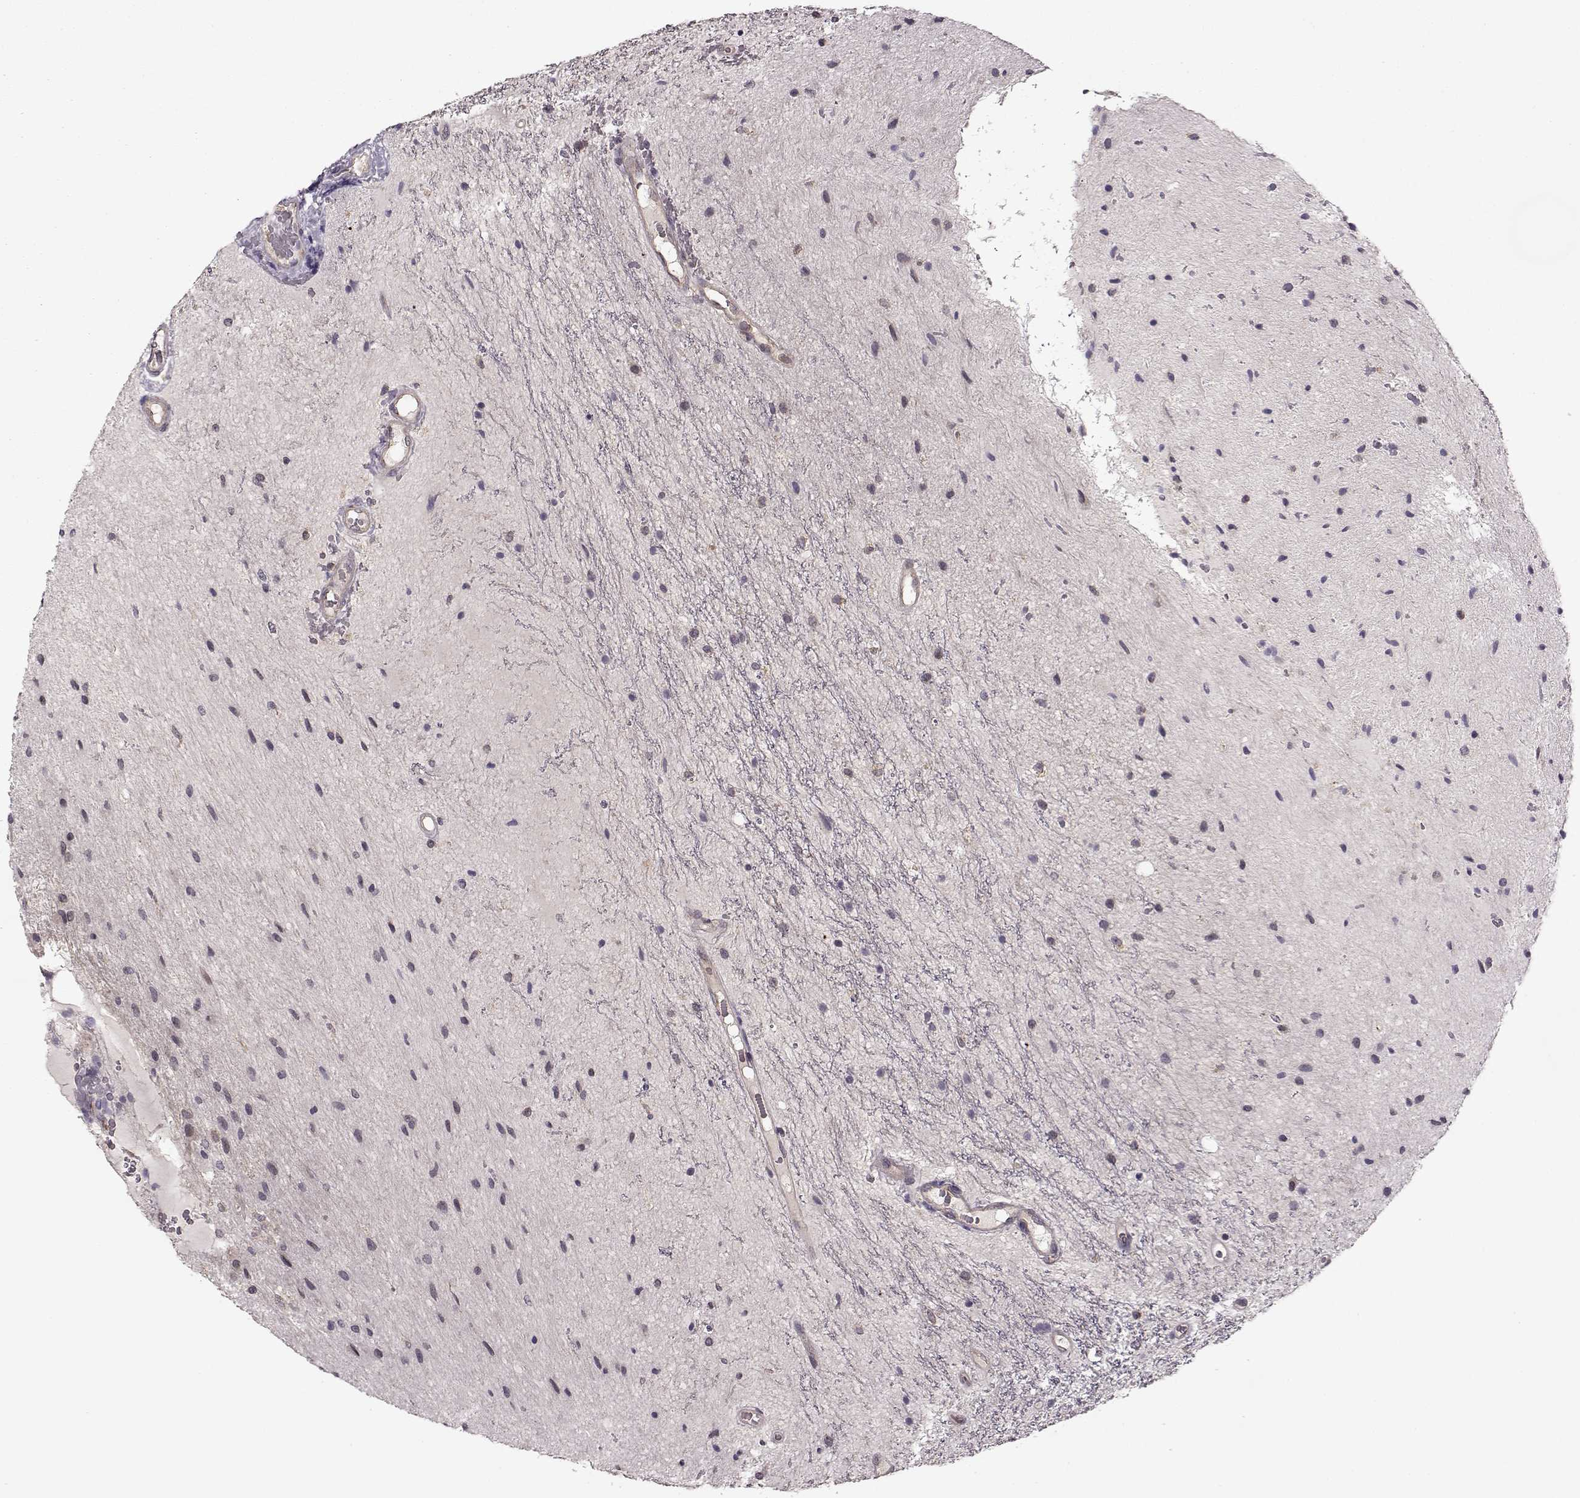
{"staining": {"intensity": "negative", "quantity": "none", "location": "none"}, "tissue": "glioma", "cell_type": "Tumor cells", "image_type": "cancer", "snomed": [{"axis": "morphology", "description": "Glioma, malignant, Low grade"}, {"axis": "topography", "description": "Cerebellum"}], "caption": "IHC of glioma exhibits no positivity in tumor cells.", "gene": "SLAIN2", "patient": {"sex": "female", "age": 14}}